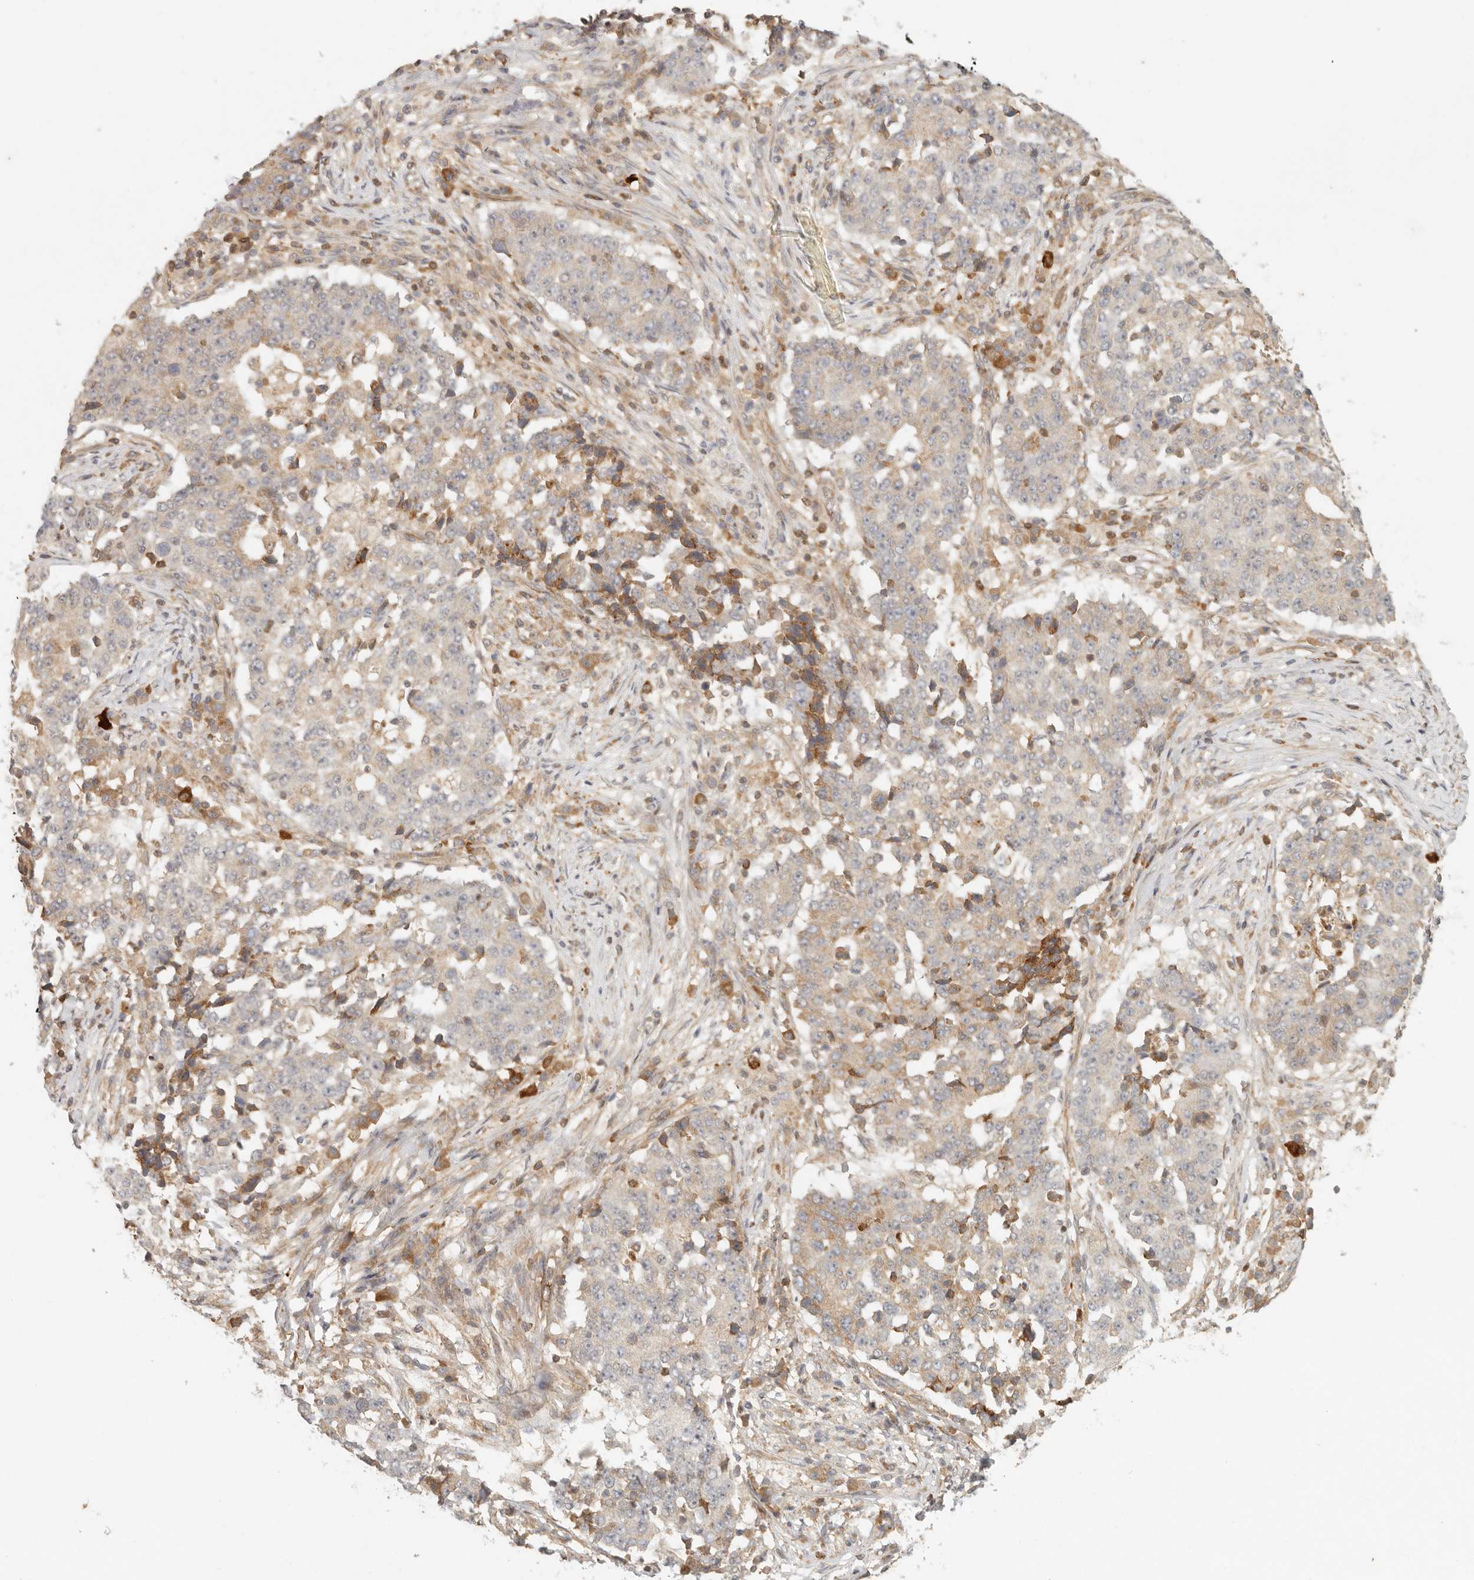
{"staining": {"intensity": "weak", "quantity": "25%-75%", "location": "cytoplasmic/membranous"}, "tissue": "stomach cancer", "cell_type": "Tumor cells", "image_type": "cancer", "snomed": [{"axis": "morphology", "description": "Adenocarcinoma, NOS"}, {"axis": "topography", "description": "Stomach"}], "caption": "Immunohistochemical staining of stomach cancer demonstrates low levels of weak cytoplasmic/membranous expression in approximately 25%-75% of tumor cells.", "gene": "AHDC1", "patient": {"sex": "male", "age": 59}}